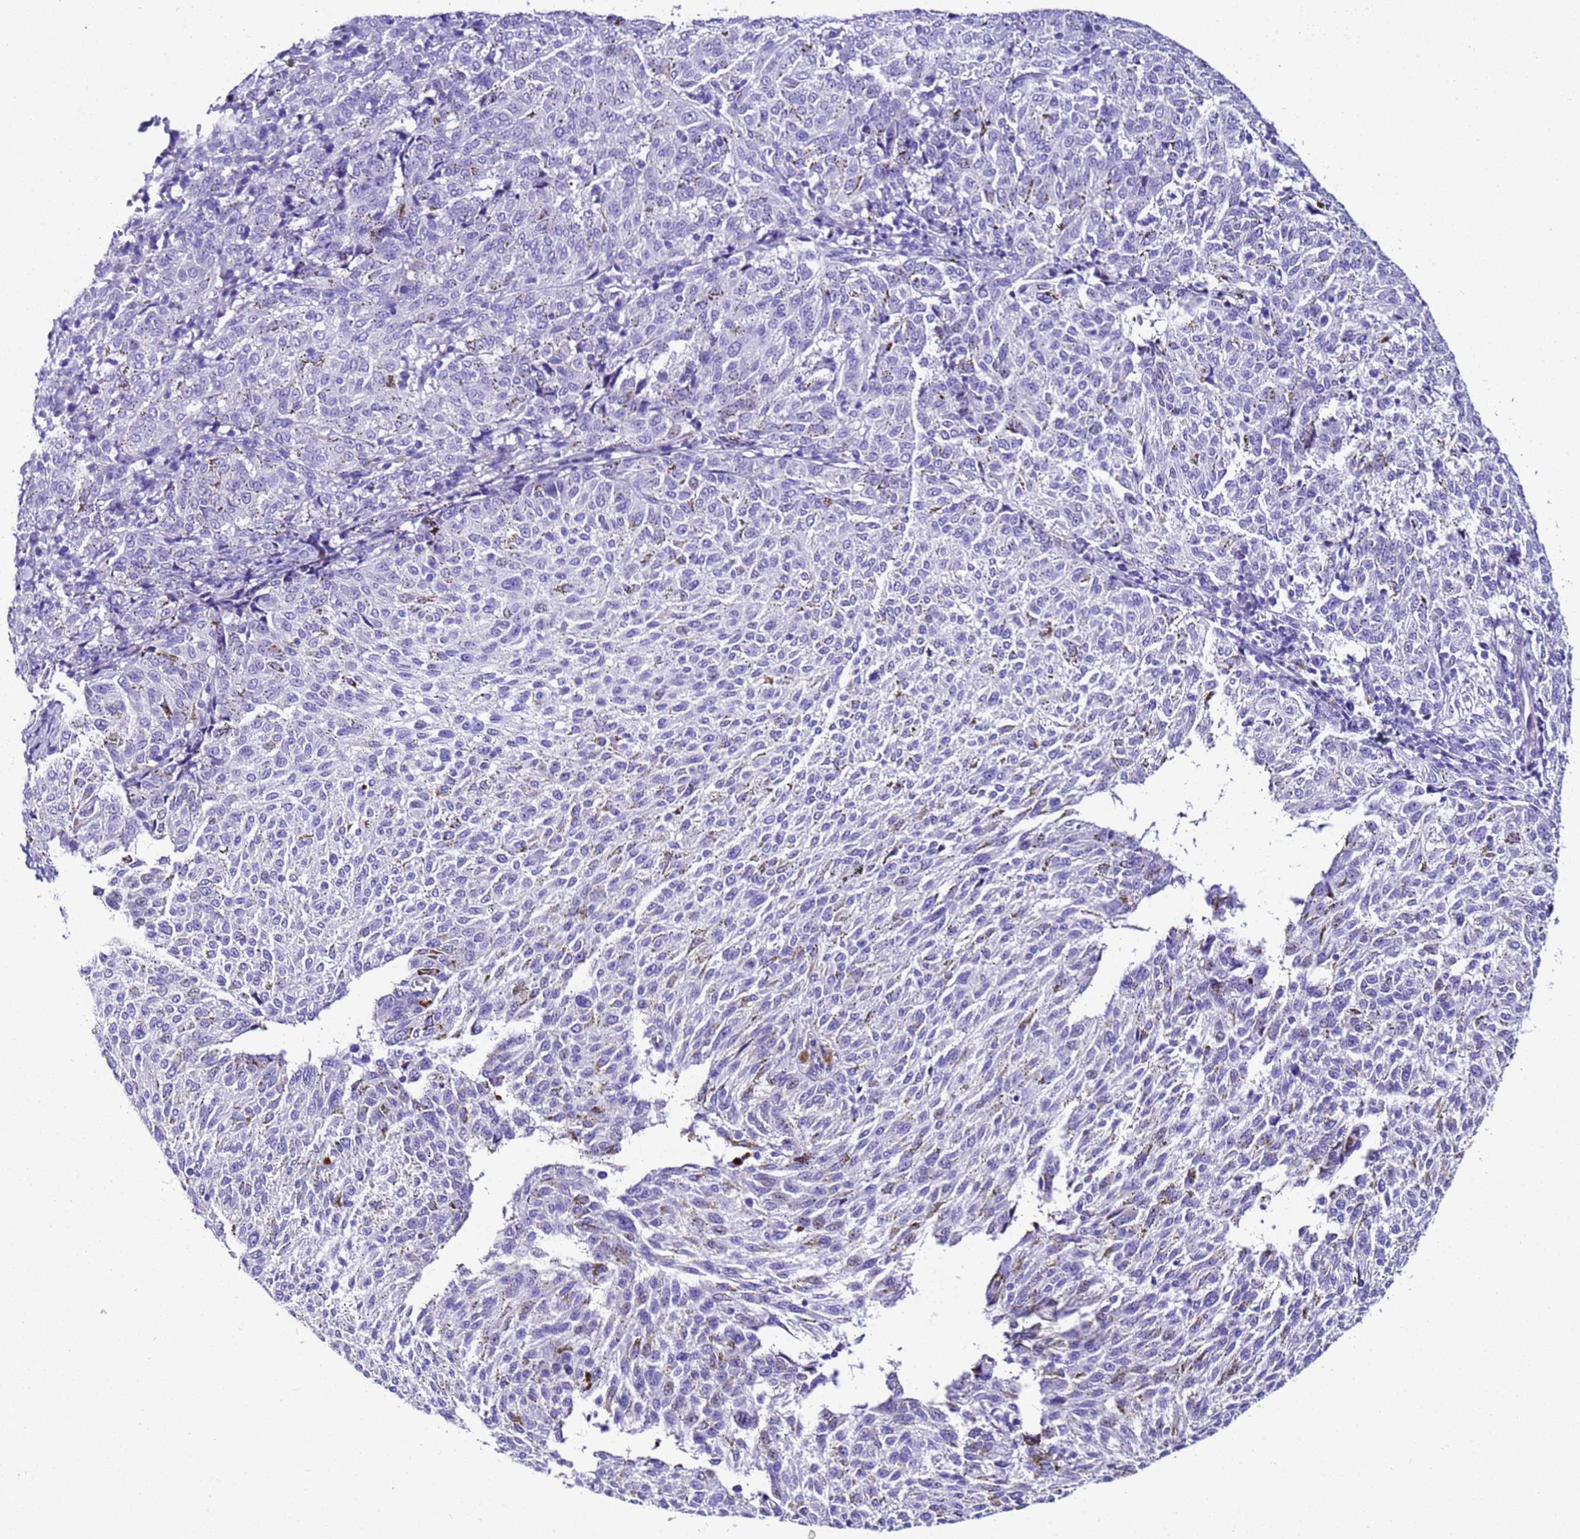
{"staining": {"intensity": "negative", "quantity": "none", "location": "none"}, "tissue": "melanoma", "cell_type": "Tumor cells", "image_type": "cancer", "snomed": [{"axis": "morphology", "description": "Malignant melanoma, NOS"}, {"axis": "topography", "description": "Skin"}], "caption": "Immunohistochemical staining of human melanoma shows no significant positivity in tumor cells.", "gene": "ZNF417", "patient": {"sex": "female", "age": 72}}